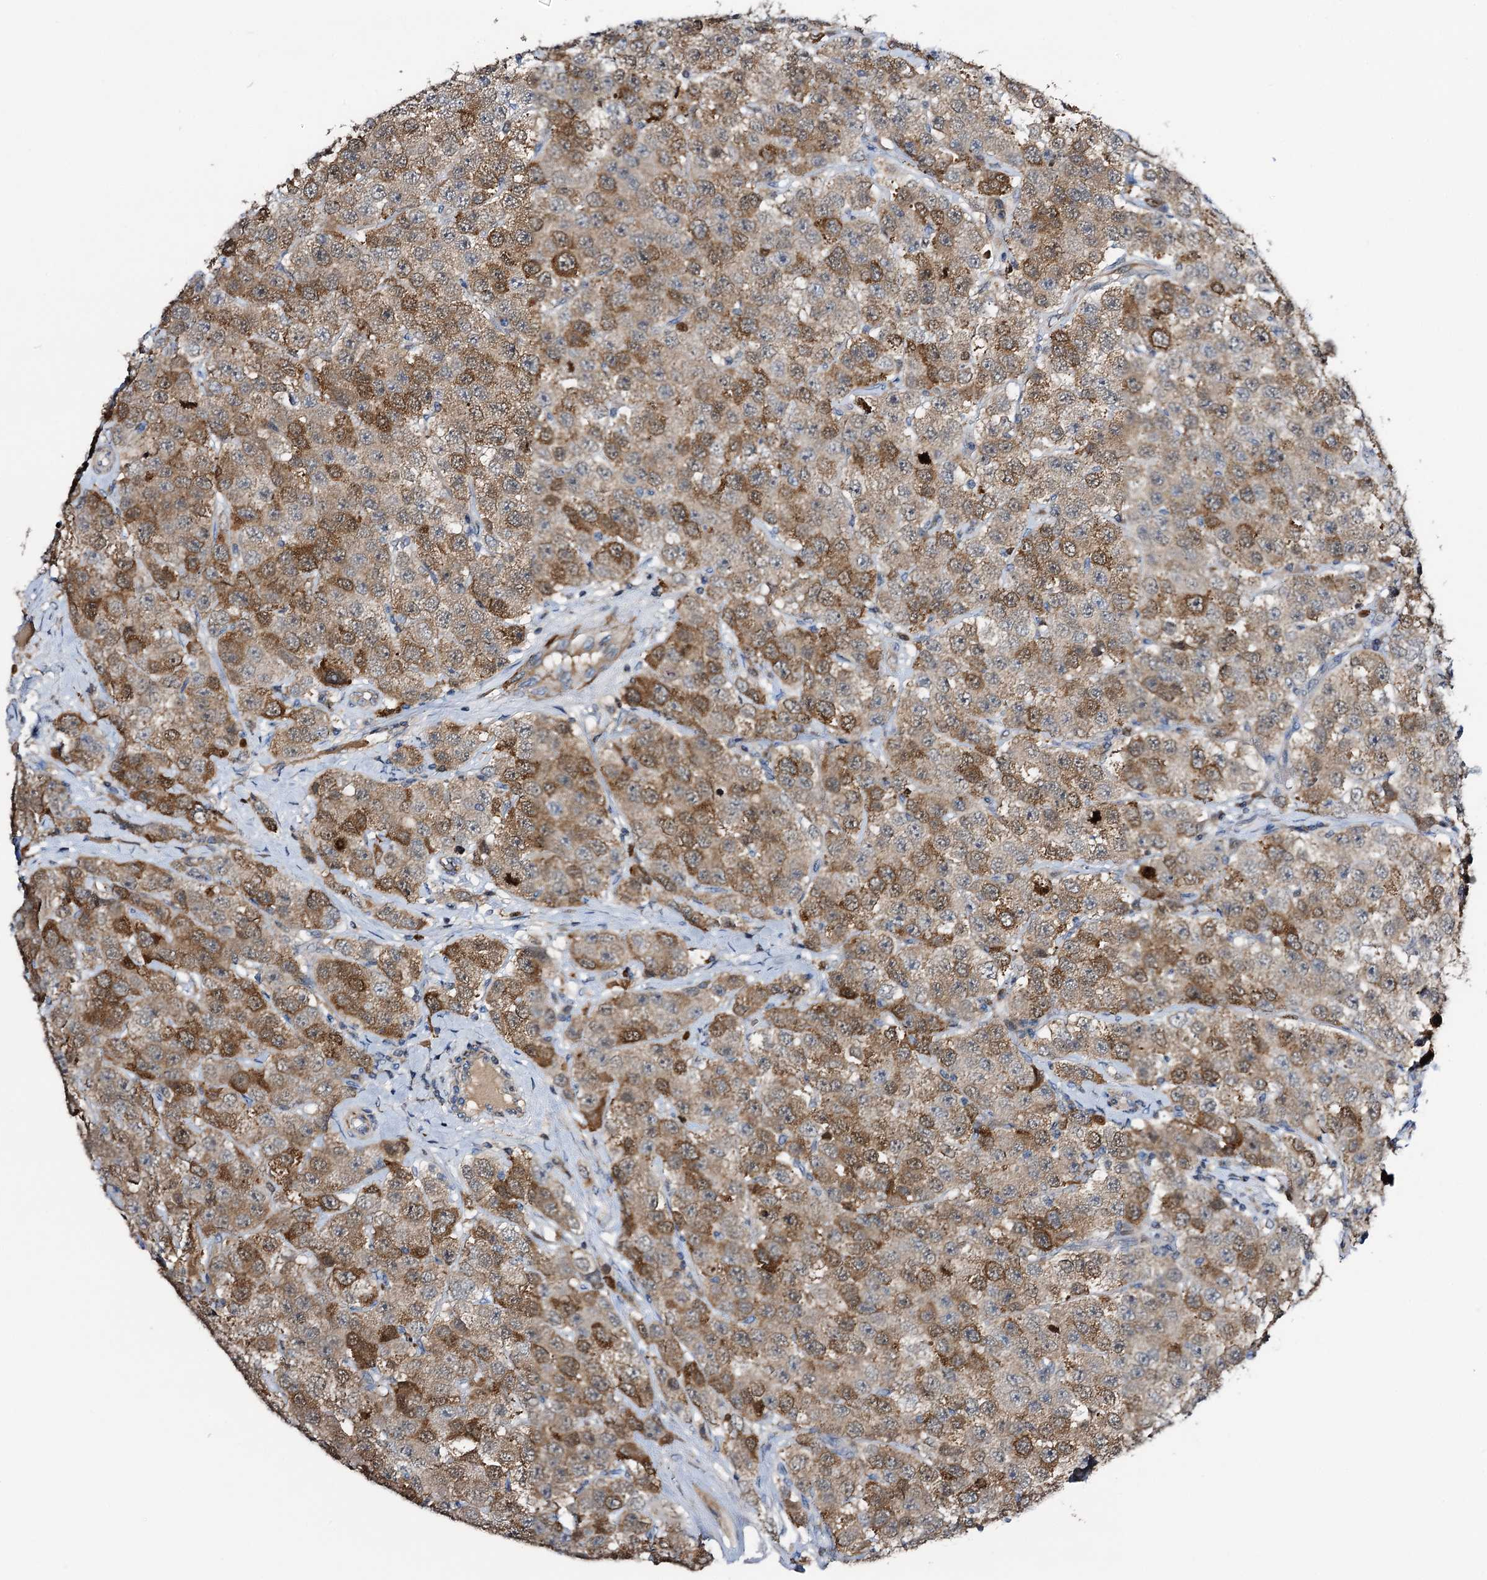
{"staining": {"intensity": "moderate", "quantity": ">75%", "location": "cytoplasmic/membranous"}, "tissue": "testis cancer", "cell_type": "Tumor cells", "image_type": "cancer", "snomed": [{"axis": "morphology", "description": "Seminoma, NOS"}, {"axis": "topography", "description": "Testis"}], "caption": "There is medium levels of moderate cytoplasmic/membranous staining in tumor cells of testis cancer, as demonstrated by immunohistochemical staining (brown color).", "gene": "NCAPD2", "patient": {"sex": "male", "age": 28}}